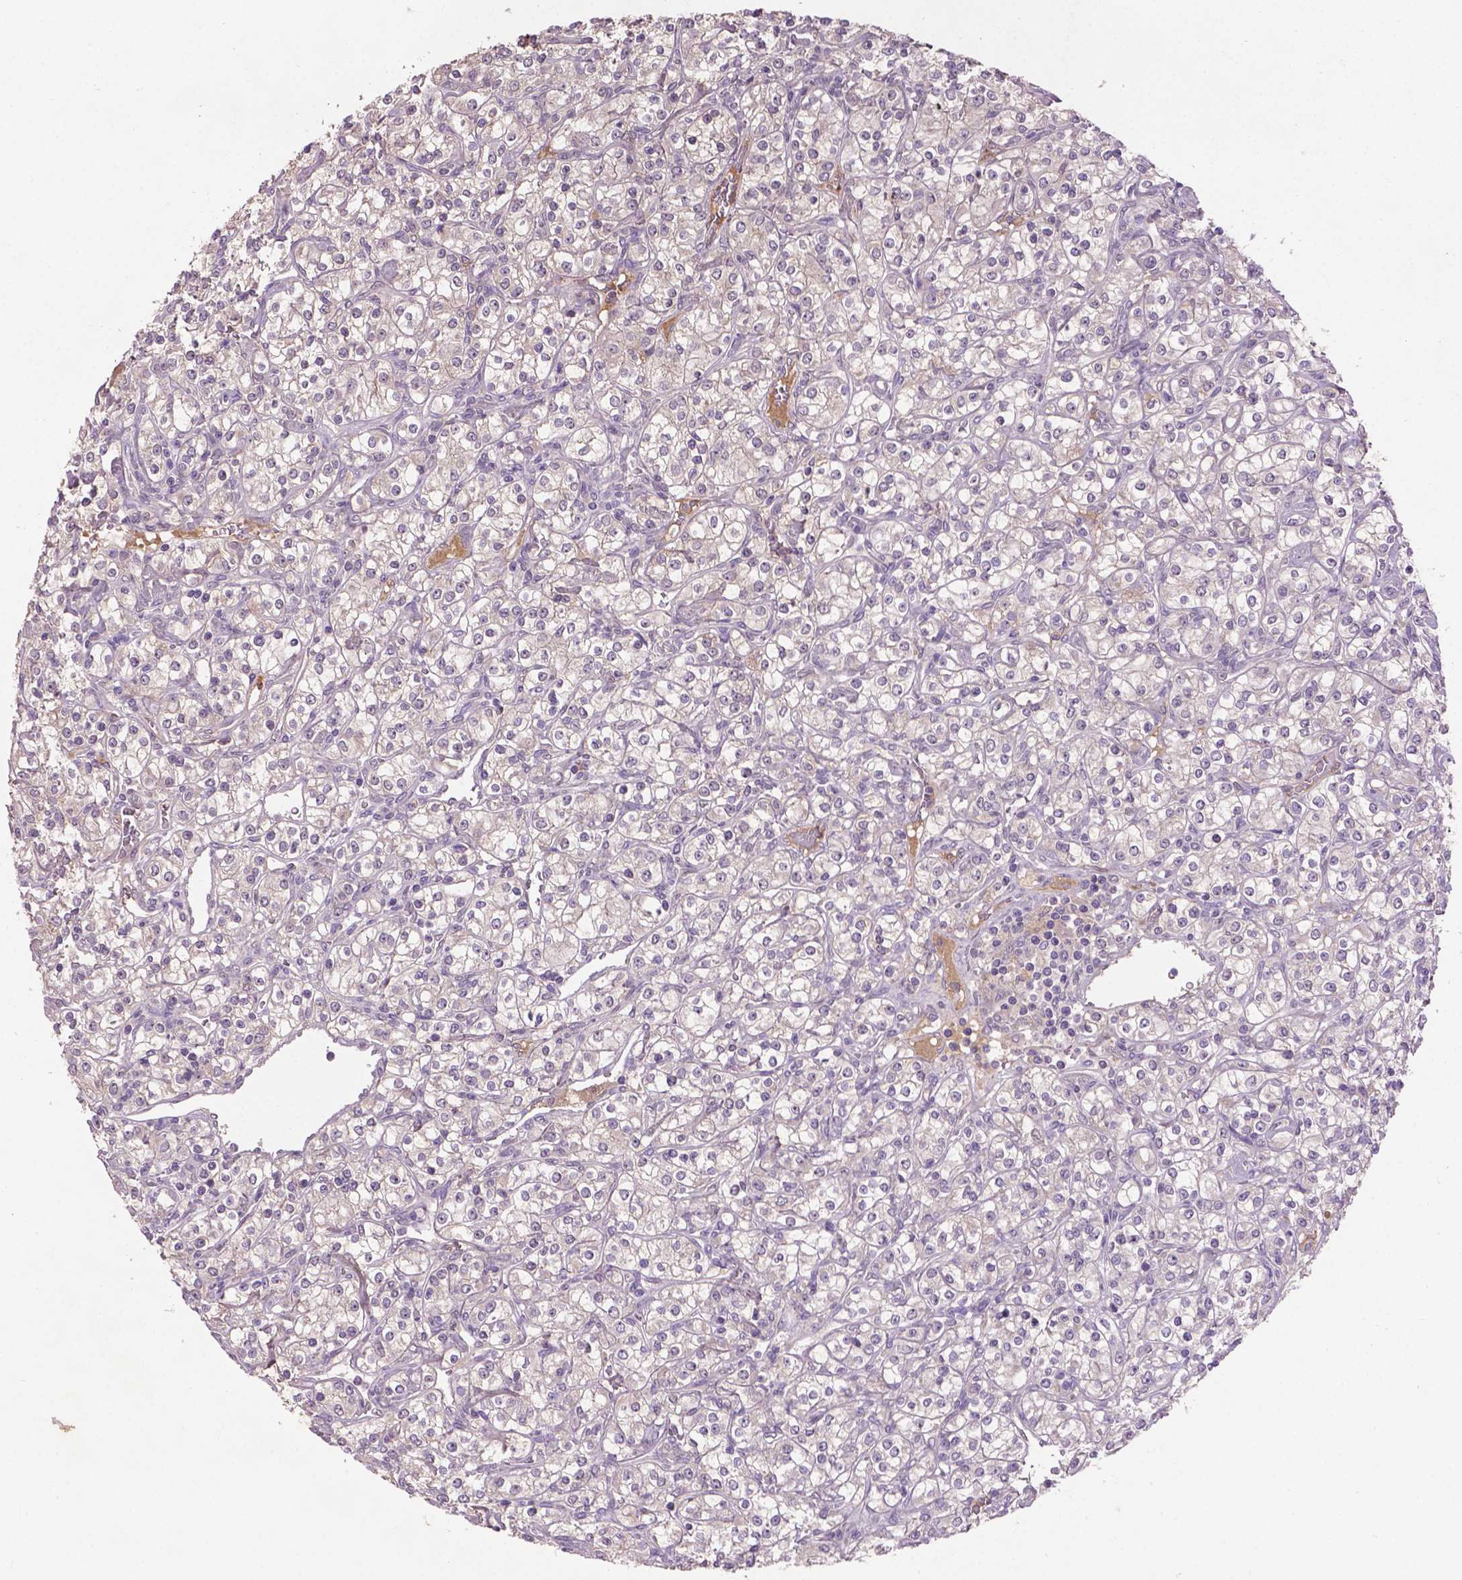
{"staining": {"intensity": "negative", "quantity": "none", "location": "none"}, "tissue": "renal cancer", "cell_type": "Tumor cells", "image_type": "cancer", "snomed": [{"axis": "morphology", "description": "Adenocarcinoma, NOS"}, {"axis": "topography", "description": "Kidney"}], "caption": "This is an immunohistochemistry (IHC) image of human renal cancer. There is no expression in tumor cells.", "gene": "SOX17", "patient": {"sex": "male", "age": 77}}